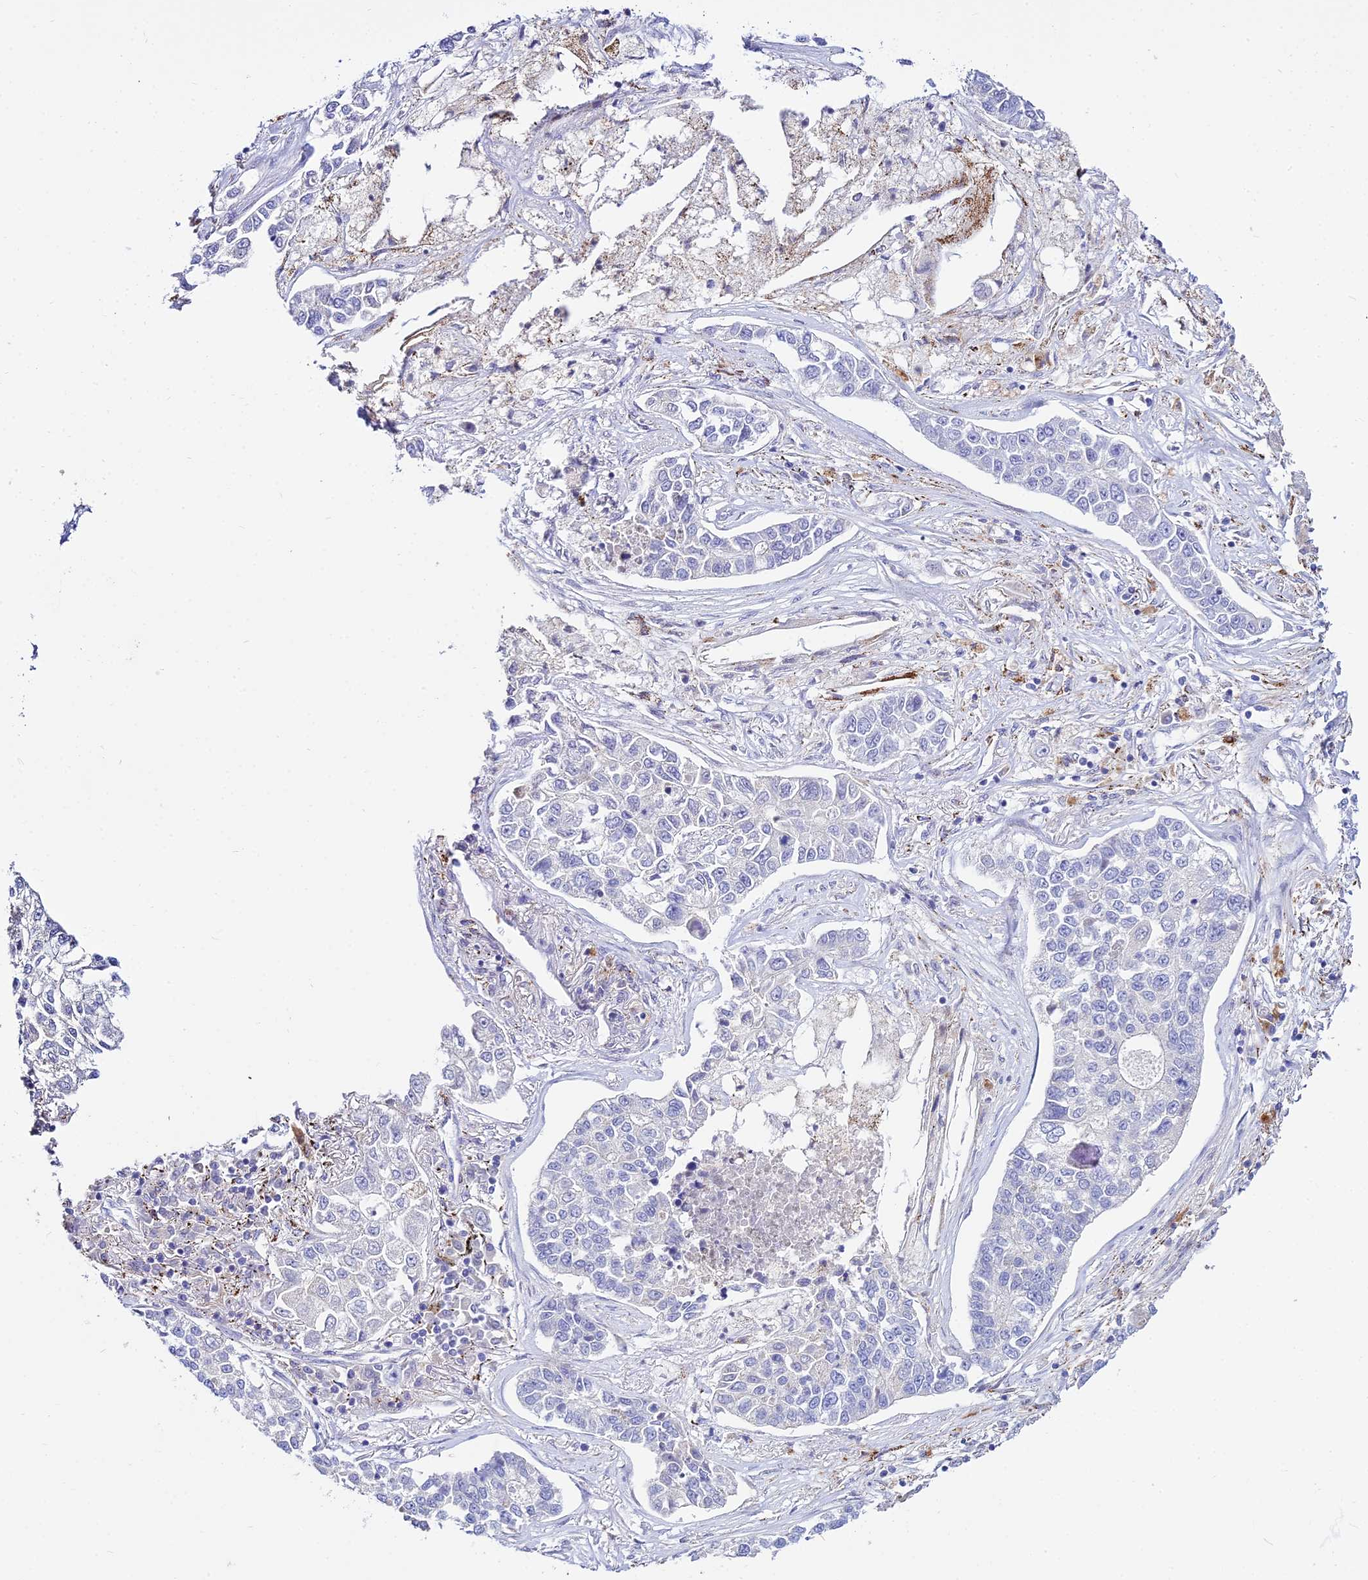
{"staining": {"intensity": "negative", "quantity": "none", "location": "none"}, "tissue": "lung cancer", "cell_type": "Tumor cells", "image_type": "cancer", "snomed": [{"axis": "morphology", "description": "Adenocarcinoma, NOS"}, {"axis": "topography", "description": "Lung"}], "caption": "Tumor cells are negative for brown protein staining in lung adenocarcinoma.", "gene": "C6orf163", "patient": {"sex": "male", "age": 49}}